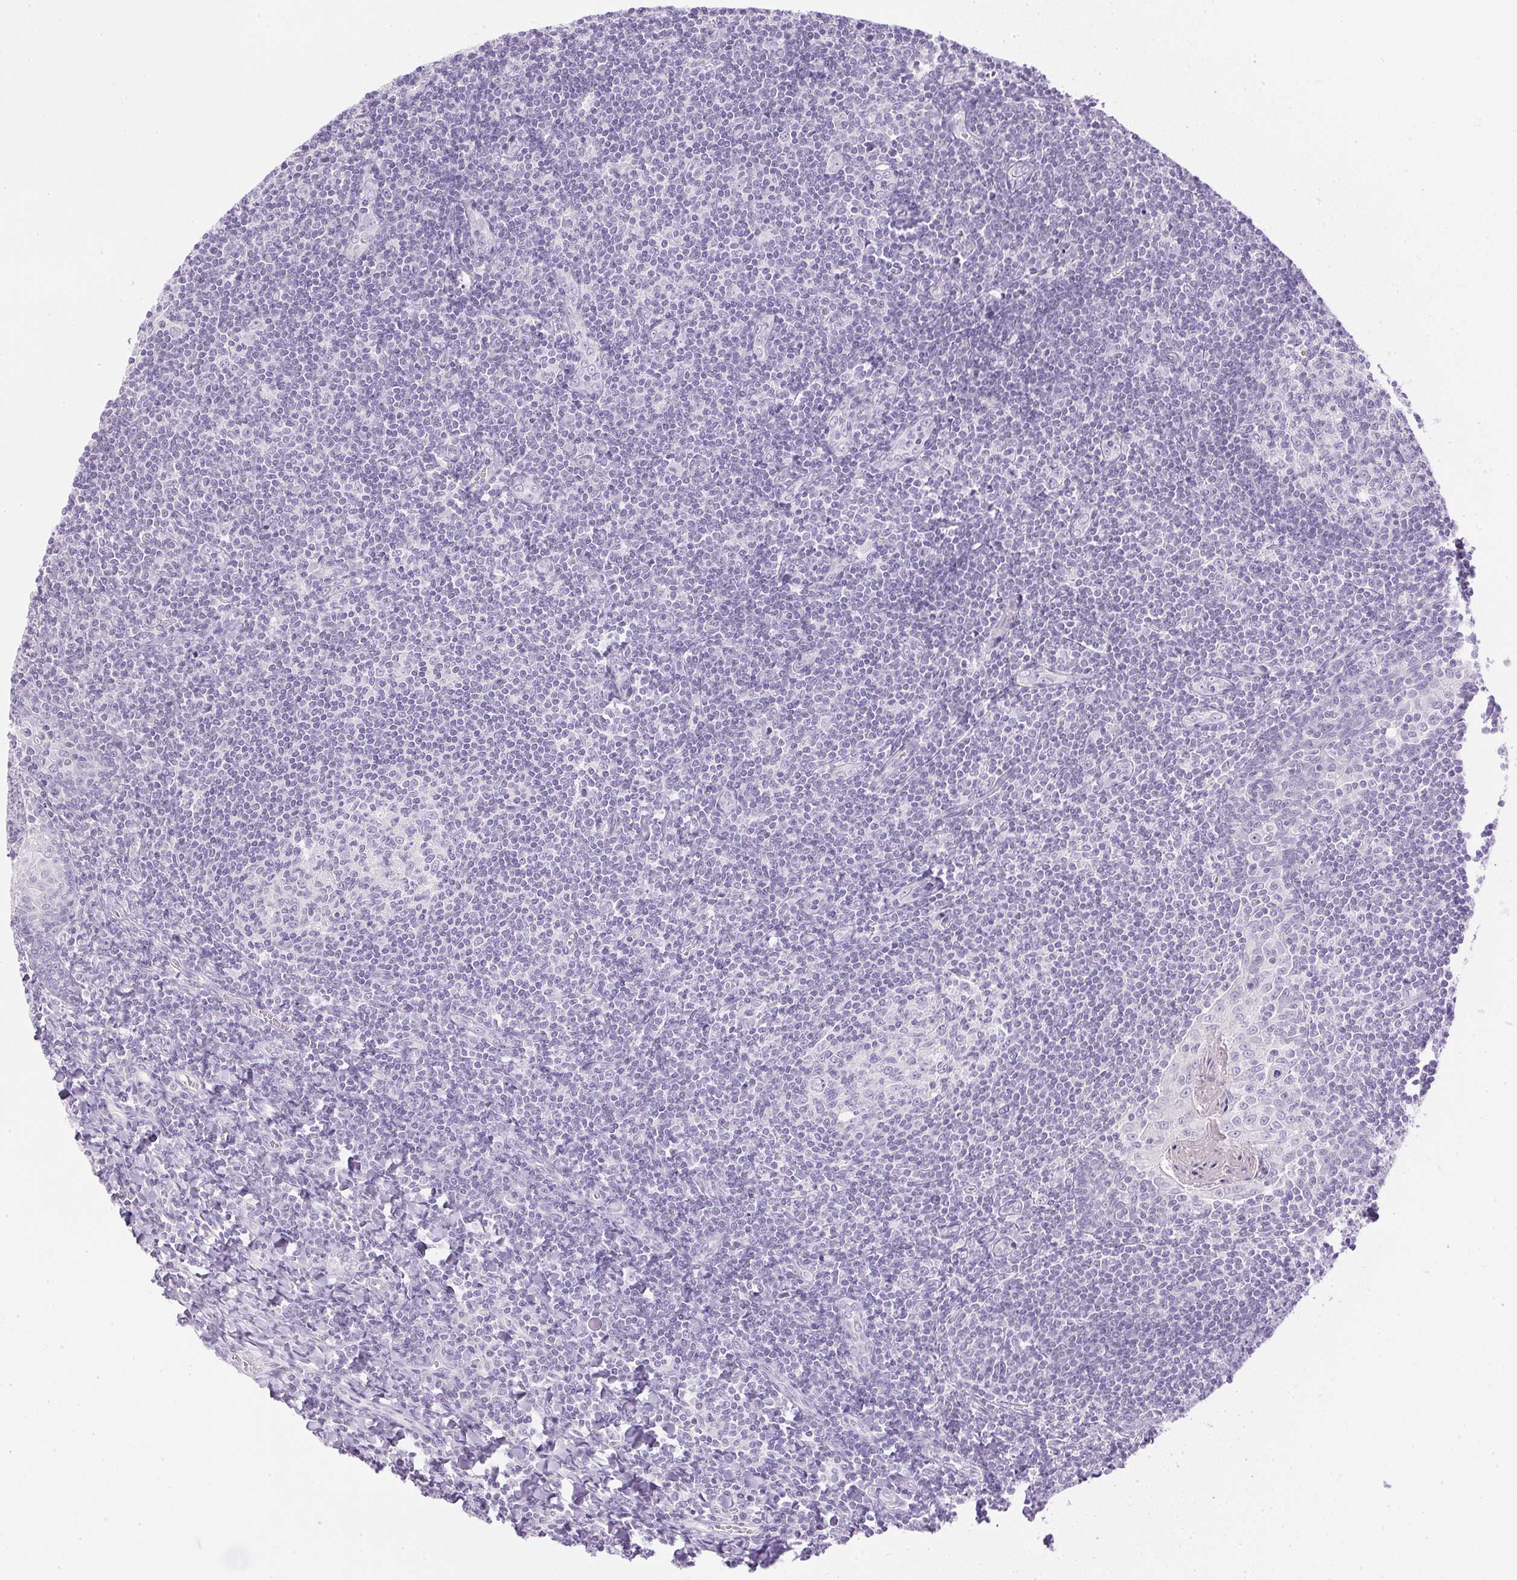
{"staining": {"intensity": "negative", "quantity": "none", "location": "none"}, "tissue": "tonsil", "cell_type": "Germinal center cells", "image_type": "normal", "snomed": [{"axis": "morphology", "description": "Normal tissue, NOS"}, {"axis": "morphology", "description": "Inflammation, NOS"}, {"axis": "topography", "description": "Tonsil"}], "caption": "The photomicrograph demonstrates no staining of germinal center cells in normal tonsil. Brightfield microscopy of immunohistochemistry (IHC) stained with DAB (3,3'-diaminobenzidine) (brown) and hematoxylin (blue), captured at high magnification.", "gene": "CTRL", "patient": {"sex": "female", "age": 31}}